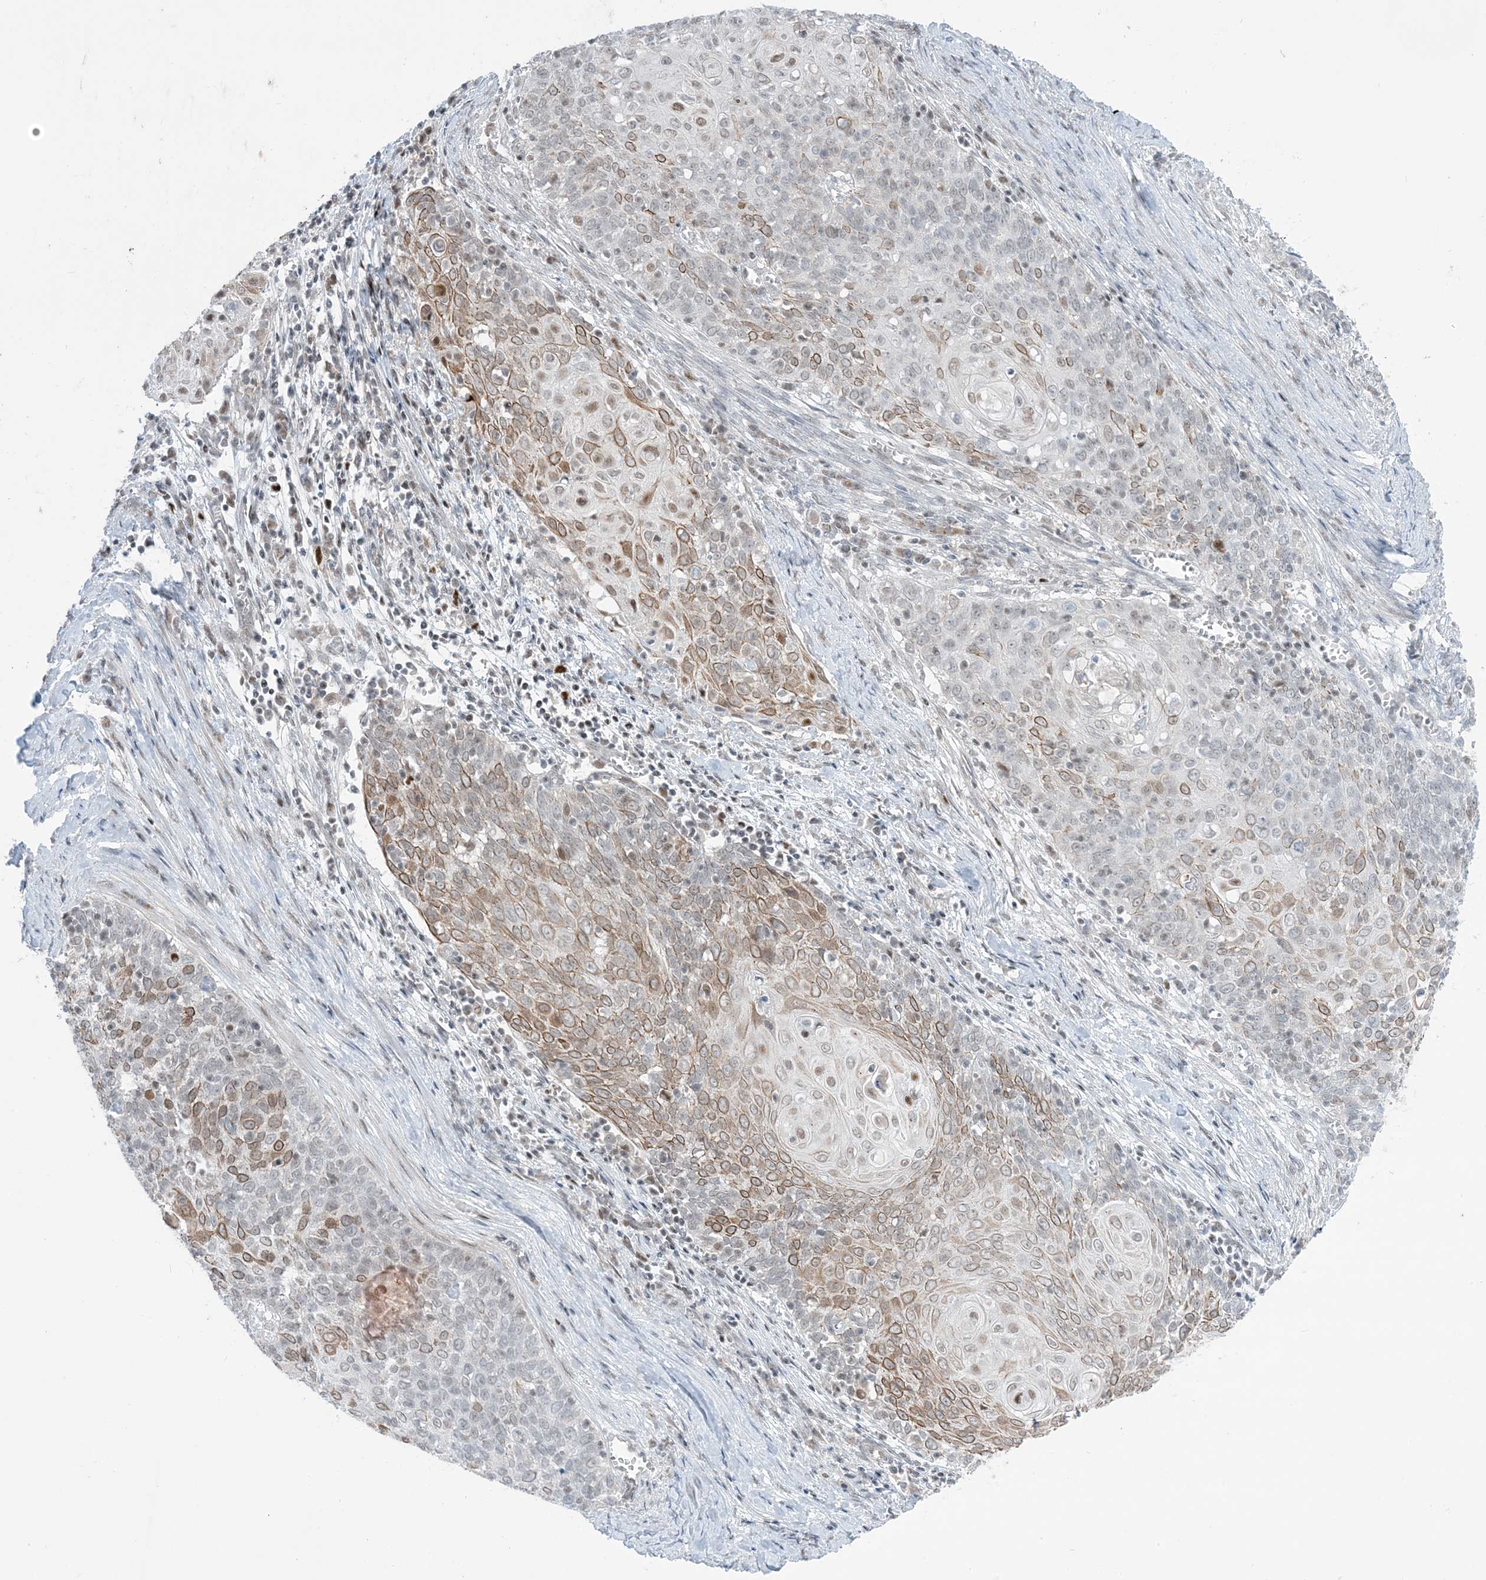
{"staining": {"intensity": "moderate", "quantity": "25%-75%", "location": "cytoplasmic/membranous"}, "tissue": "cervical cancer", "cell_type": "Tumor cells", "image_type": "cancer", "snomed": [{"axis": "morphology", "description": "Squamous cell carcinoma, NOS"}, {"axis": "topography", "description": "Cervix"}], "caption": "DAB immunohistochemical staining of cervical squamous cell carcinoma reveals moderate cytoplasmic/membranous protein positivity in approximately 25%-75% of tumor cells.", "gene": "TFPT", "patient": {"sex": "female", "age": 39}}